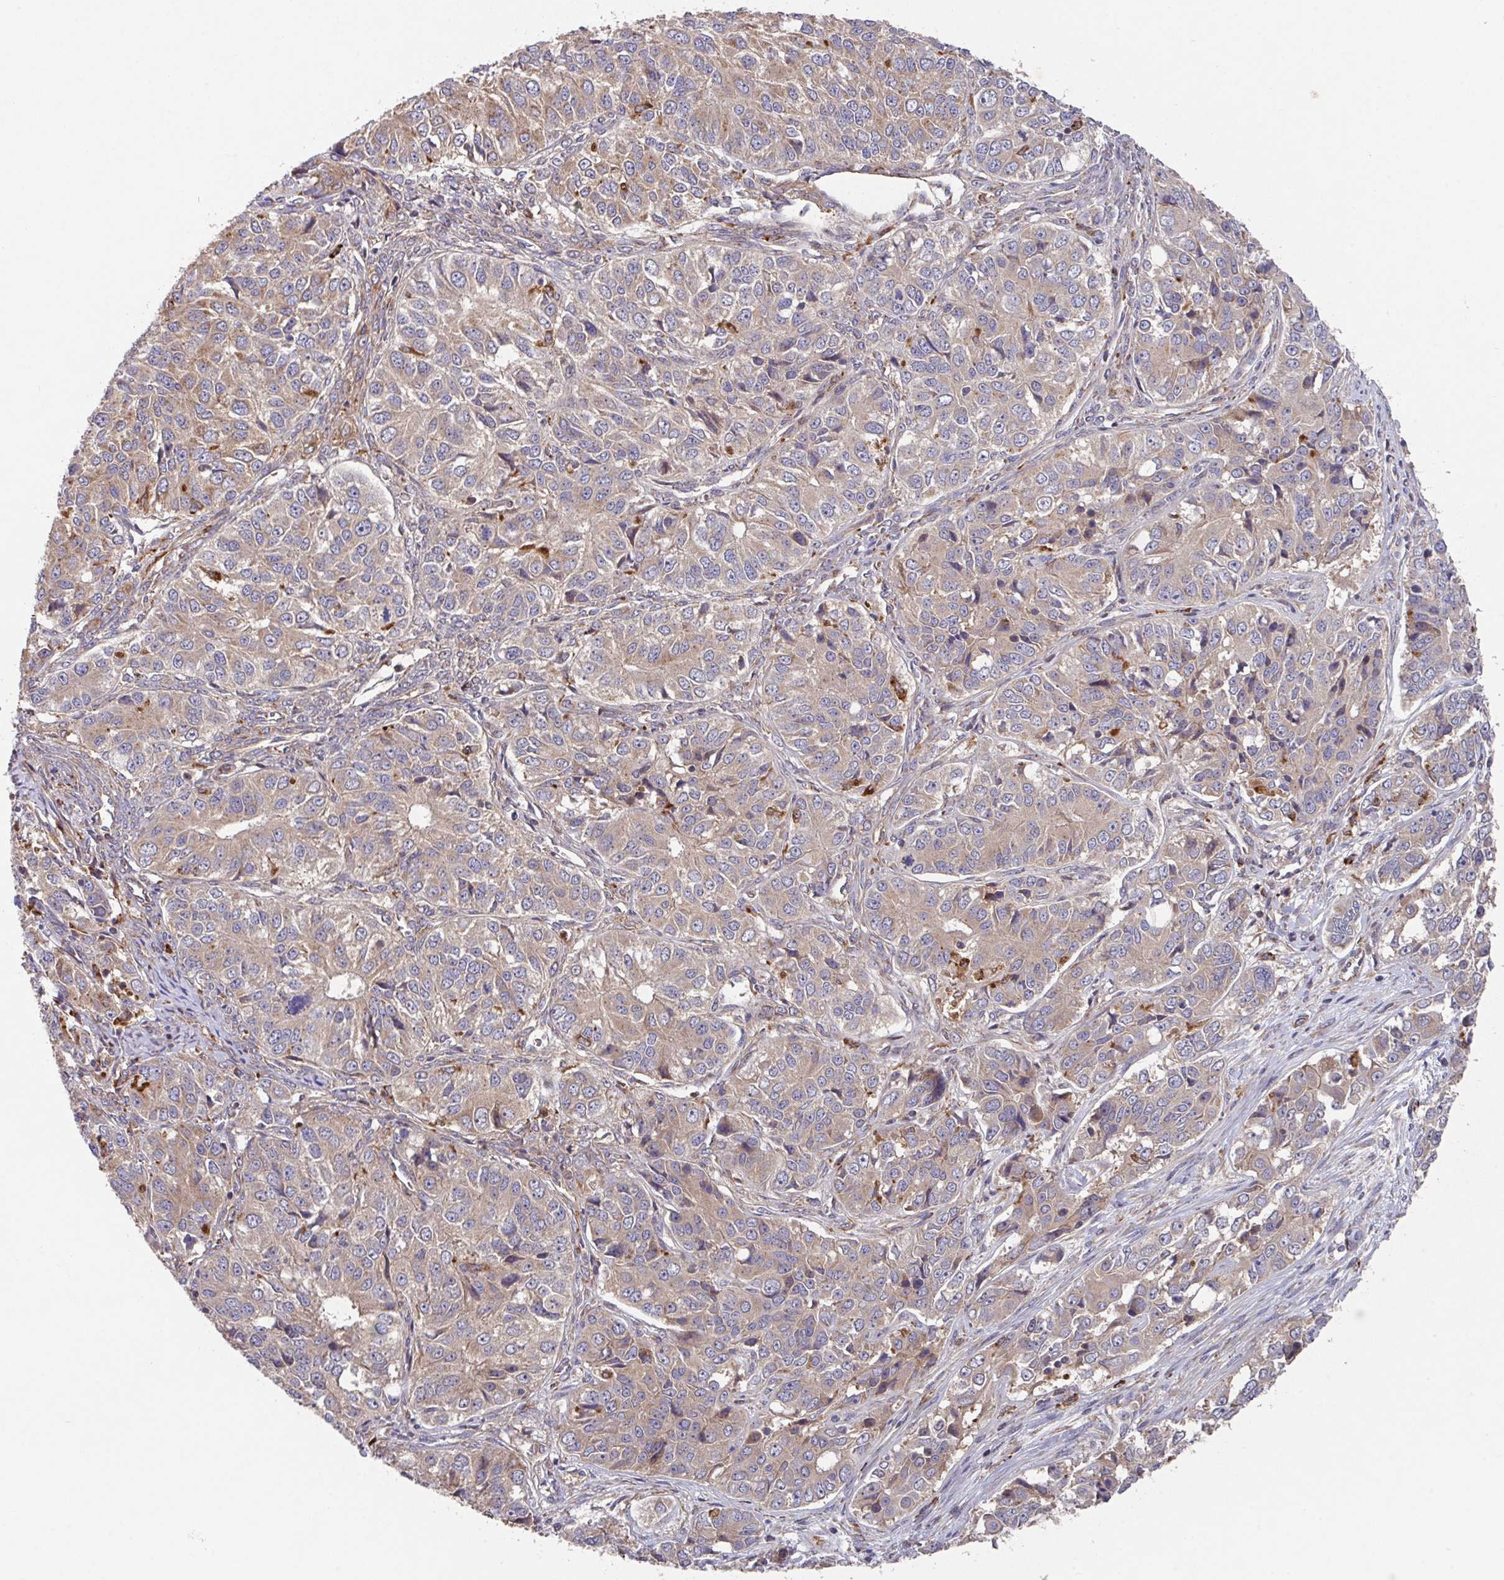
{"staining": {"intensity": "weak", "quantity": ">75%", "location": "cytoplasmic/membranous"}, "tissue": "ovarian cancer", "cell_type": "Tumor cells", "image_type": "cancer", "snomed": [{"axis": "morphology", "description": "Carcinoma, endometroid"}, {"axis": "topography", "description": "Ovary"}], "caption": "Human ovarian endometroid carcinoma stained with a brown dye reveals weak cytoplasmic/membranous positive staining in approximately >75% of tumor cells.", "gene": "TRIM14", "patient": {"sex": "female", "age": 51}}